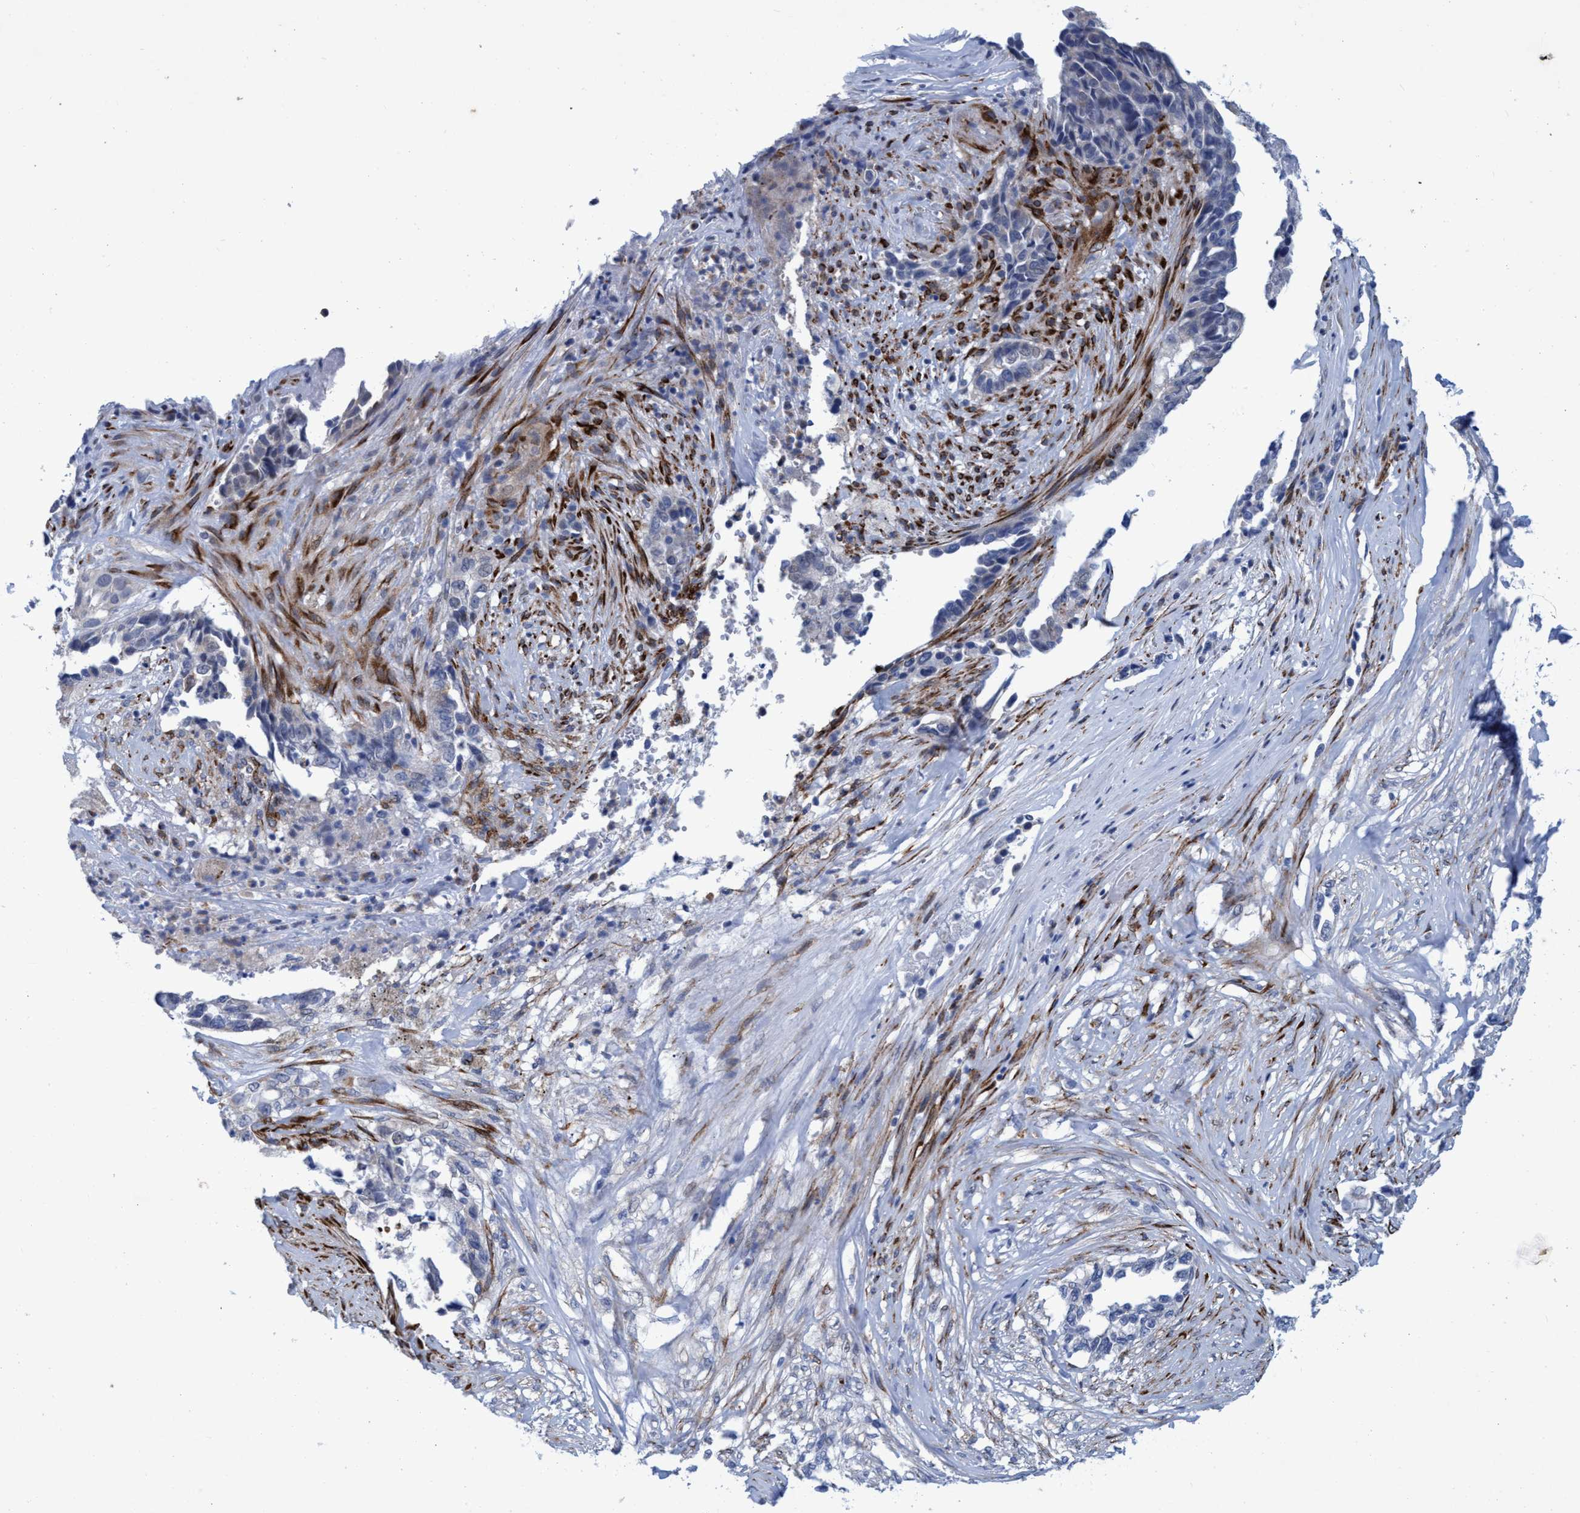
{"staining": {"intensity": "negative", "quantity": "none", "location": "none"}, "tissue": "lung cancer", "cell_type": "Tumor cells", "image_type": "cancer", "snomed": [{"axis": "morphology", "description": "Adenocarcinoma, NOS"}, {"axis": "topography", "description": "Lung"}], "caption": "This micrograph is of lung cancer (adenocarcinoma) stained with immunohistochemistry (IHC) to label a protein in brown with the nuclei are counter-stained blue. There is no staining in tumor cells.", "gene": "SLC43A2", "patient": {"sex": "female", "age": 51}}